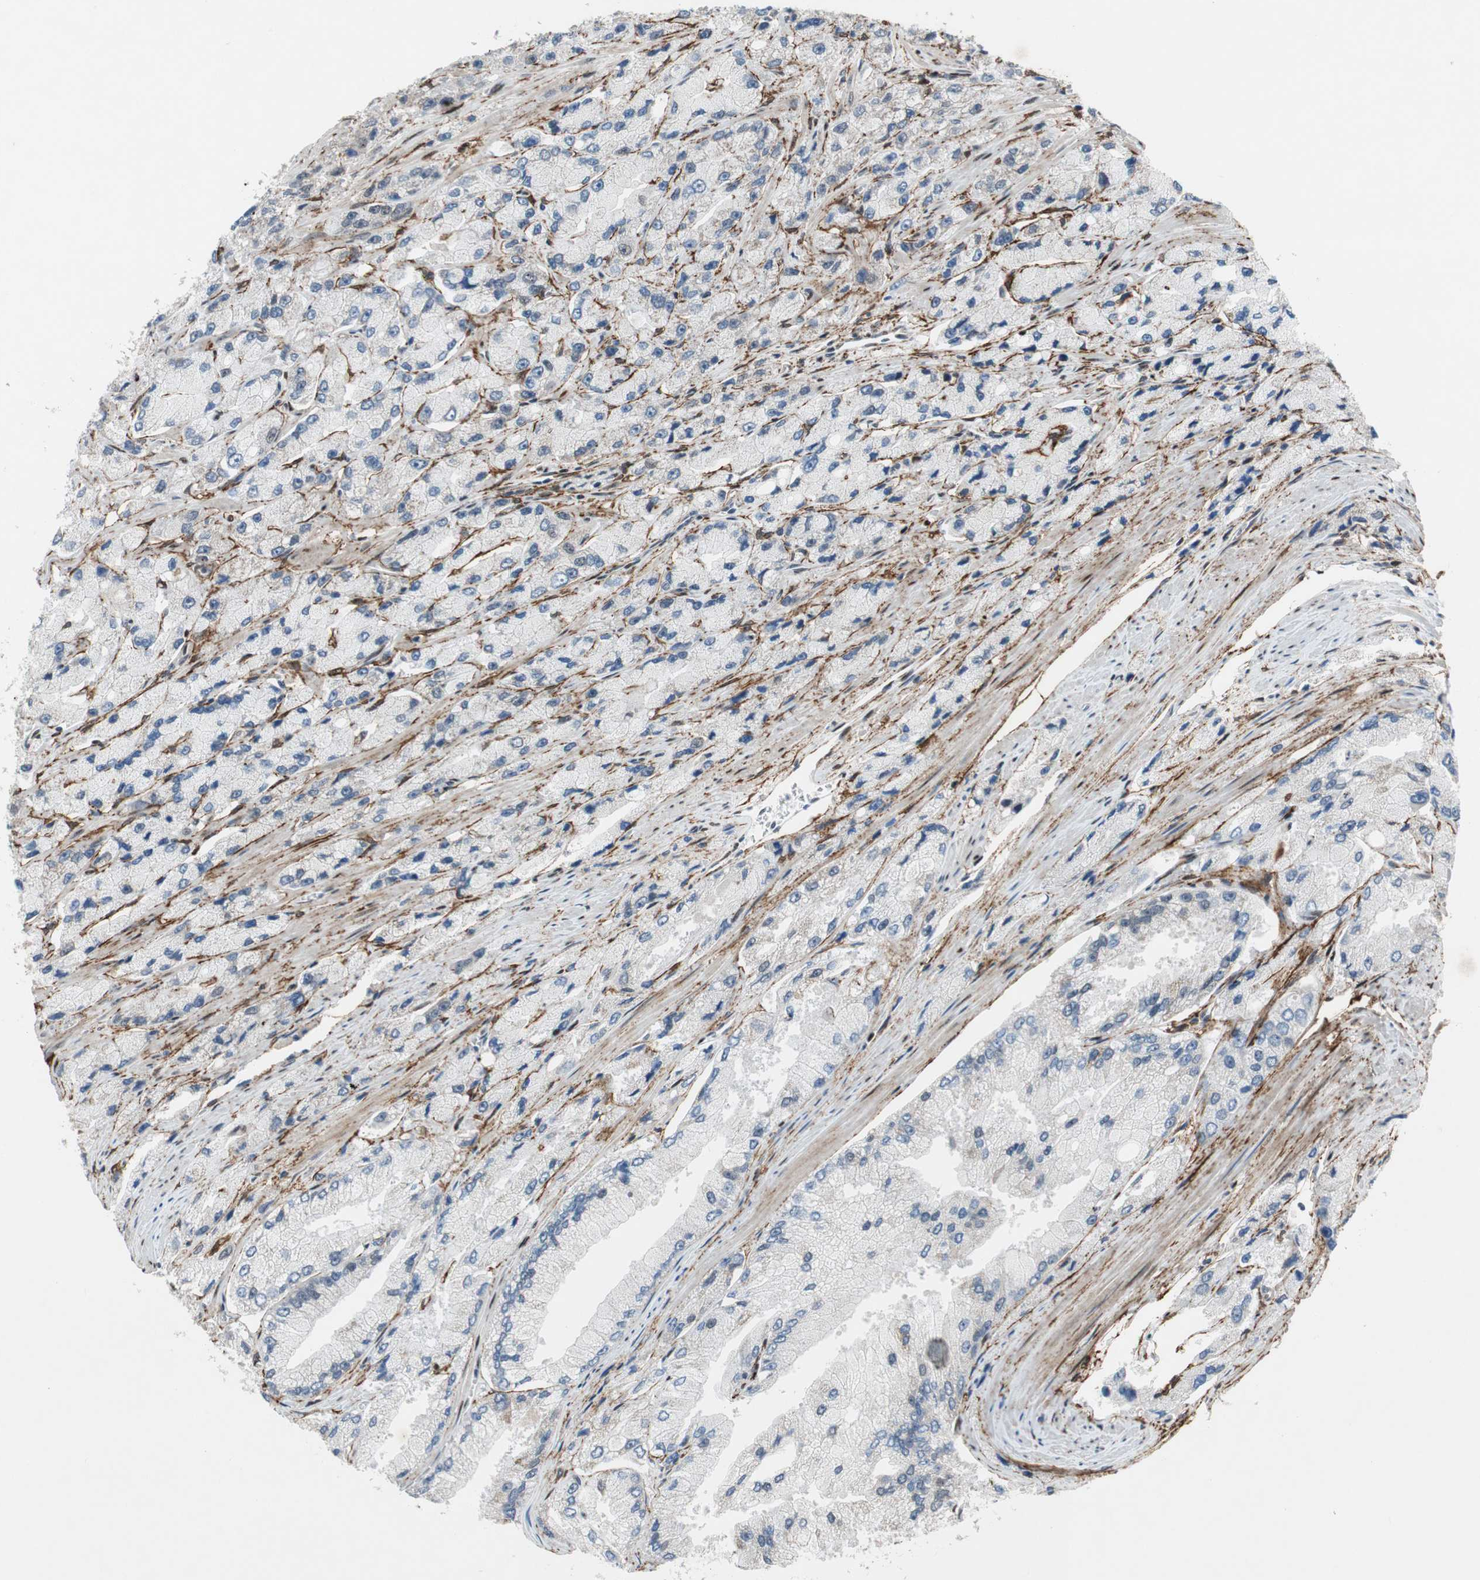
{"staining": {"intensity": "negative", "quantity": "none", "location": "none"}, "tissue": "prostate cancer", "cell_type": "Tumor cells", "image_type": "cancer", "snomed": [{"axis": "morphology", "description": "Adenocarcinoma, High grade"}, {"axis": "topography", "description": "Prostate"}], "caption": "DAB immunohistochemical staining of adenocarcinoma (high-grade) (prostate) exhibits no significant expression in tumor cells. Nuclei are stained in blue.", "gene": "FBXO44", "patient": {"sex": "male", "age": 58}}